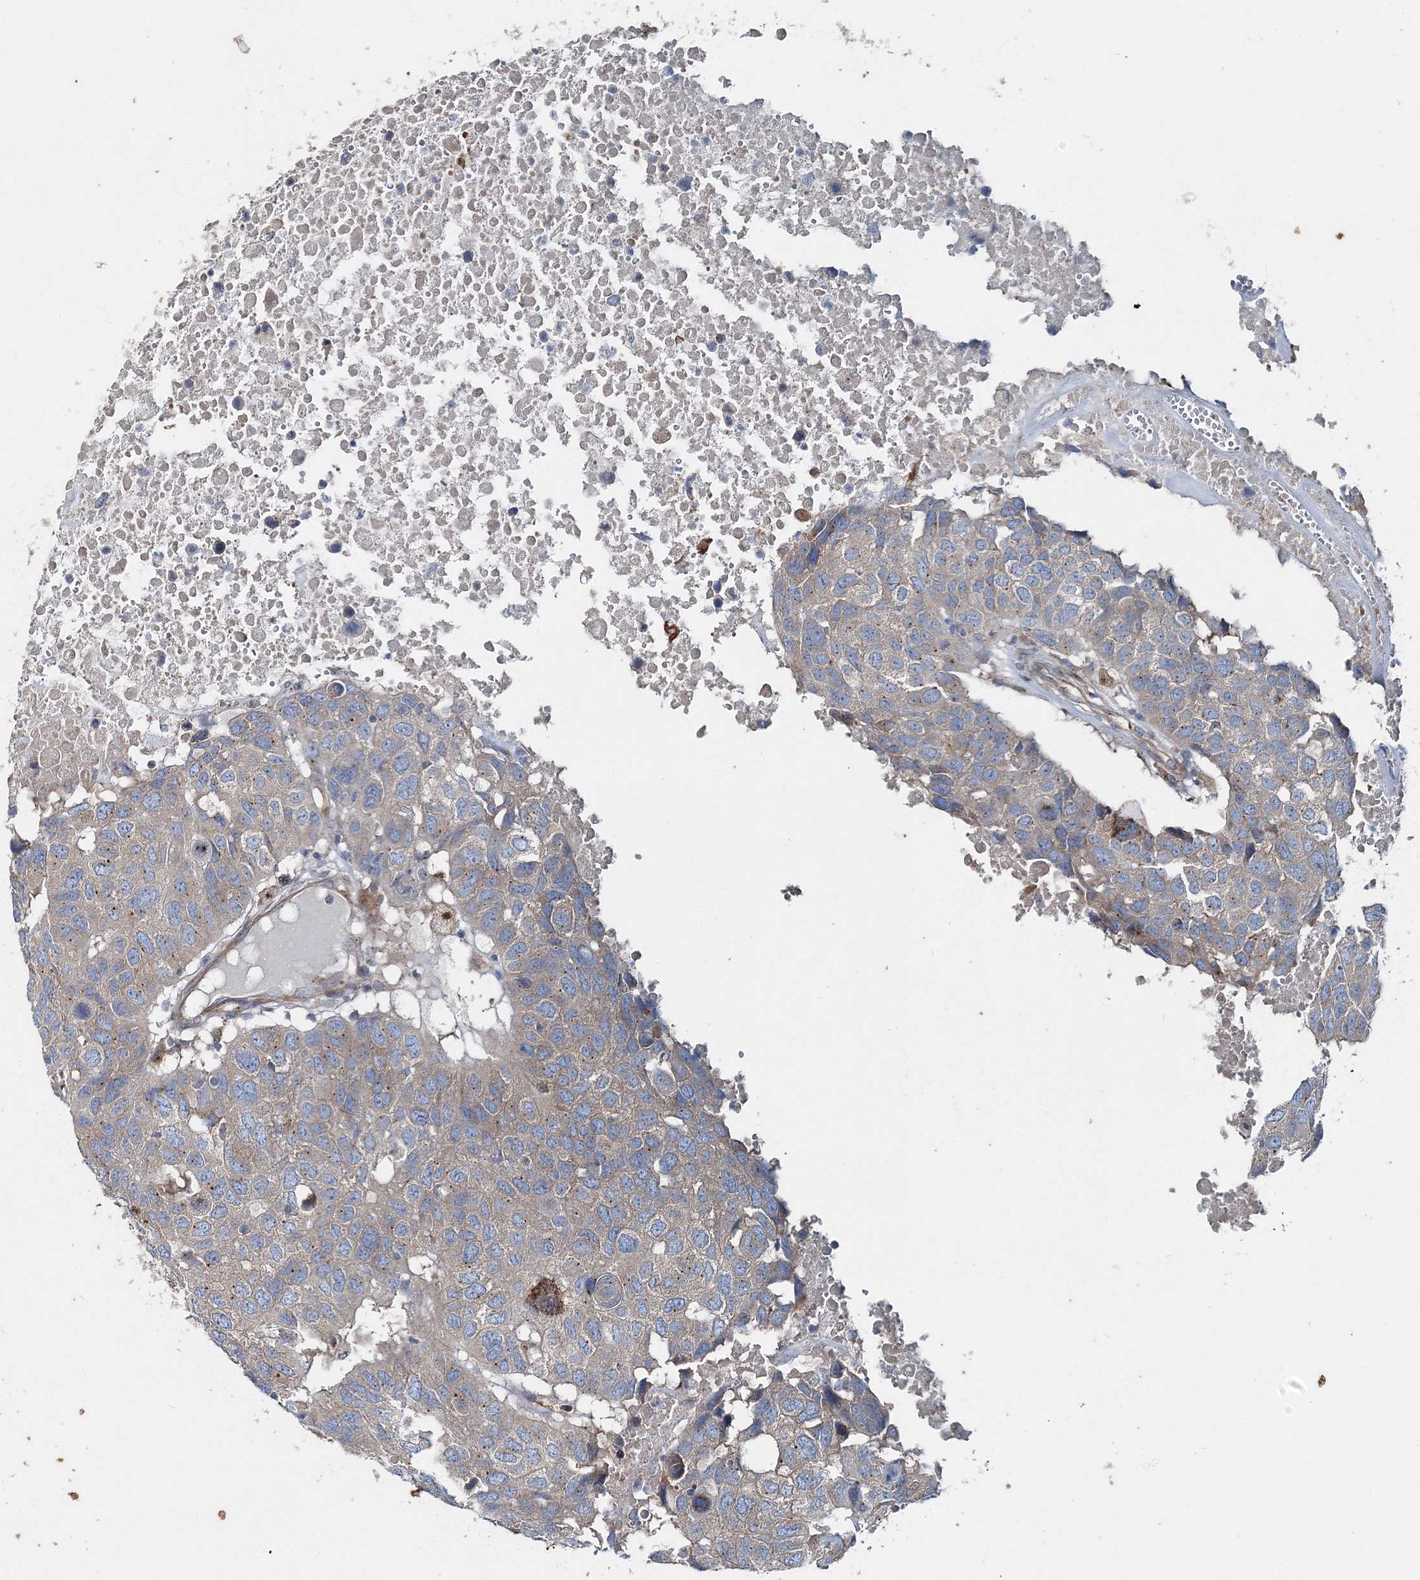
{"staining": {"intensity": "weak", "quantity": ">75%", "location": "cytoplasmic/membranous"}, "tissue": "head and neck cancer", "cell_type": "Tumor cells", "image_type": "cancer", "snomed": [{"axis": "morphology", "description": "Squamous cell carcinoma, NOS"}, {"axis": "topography", "description": "Head-Neck"}], "caption": "A photomicrograph of head and neck cancer (squamous cell carcinoma) stained for a protein reveals weak cytoplasmic/membranous brown staining in tumor cells.", "gene": "MPHOSPH9", "patient": {"sex": "male", "age": 66}}